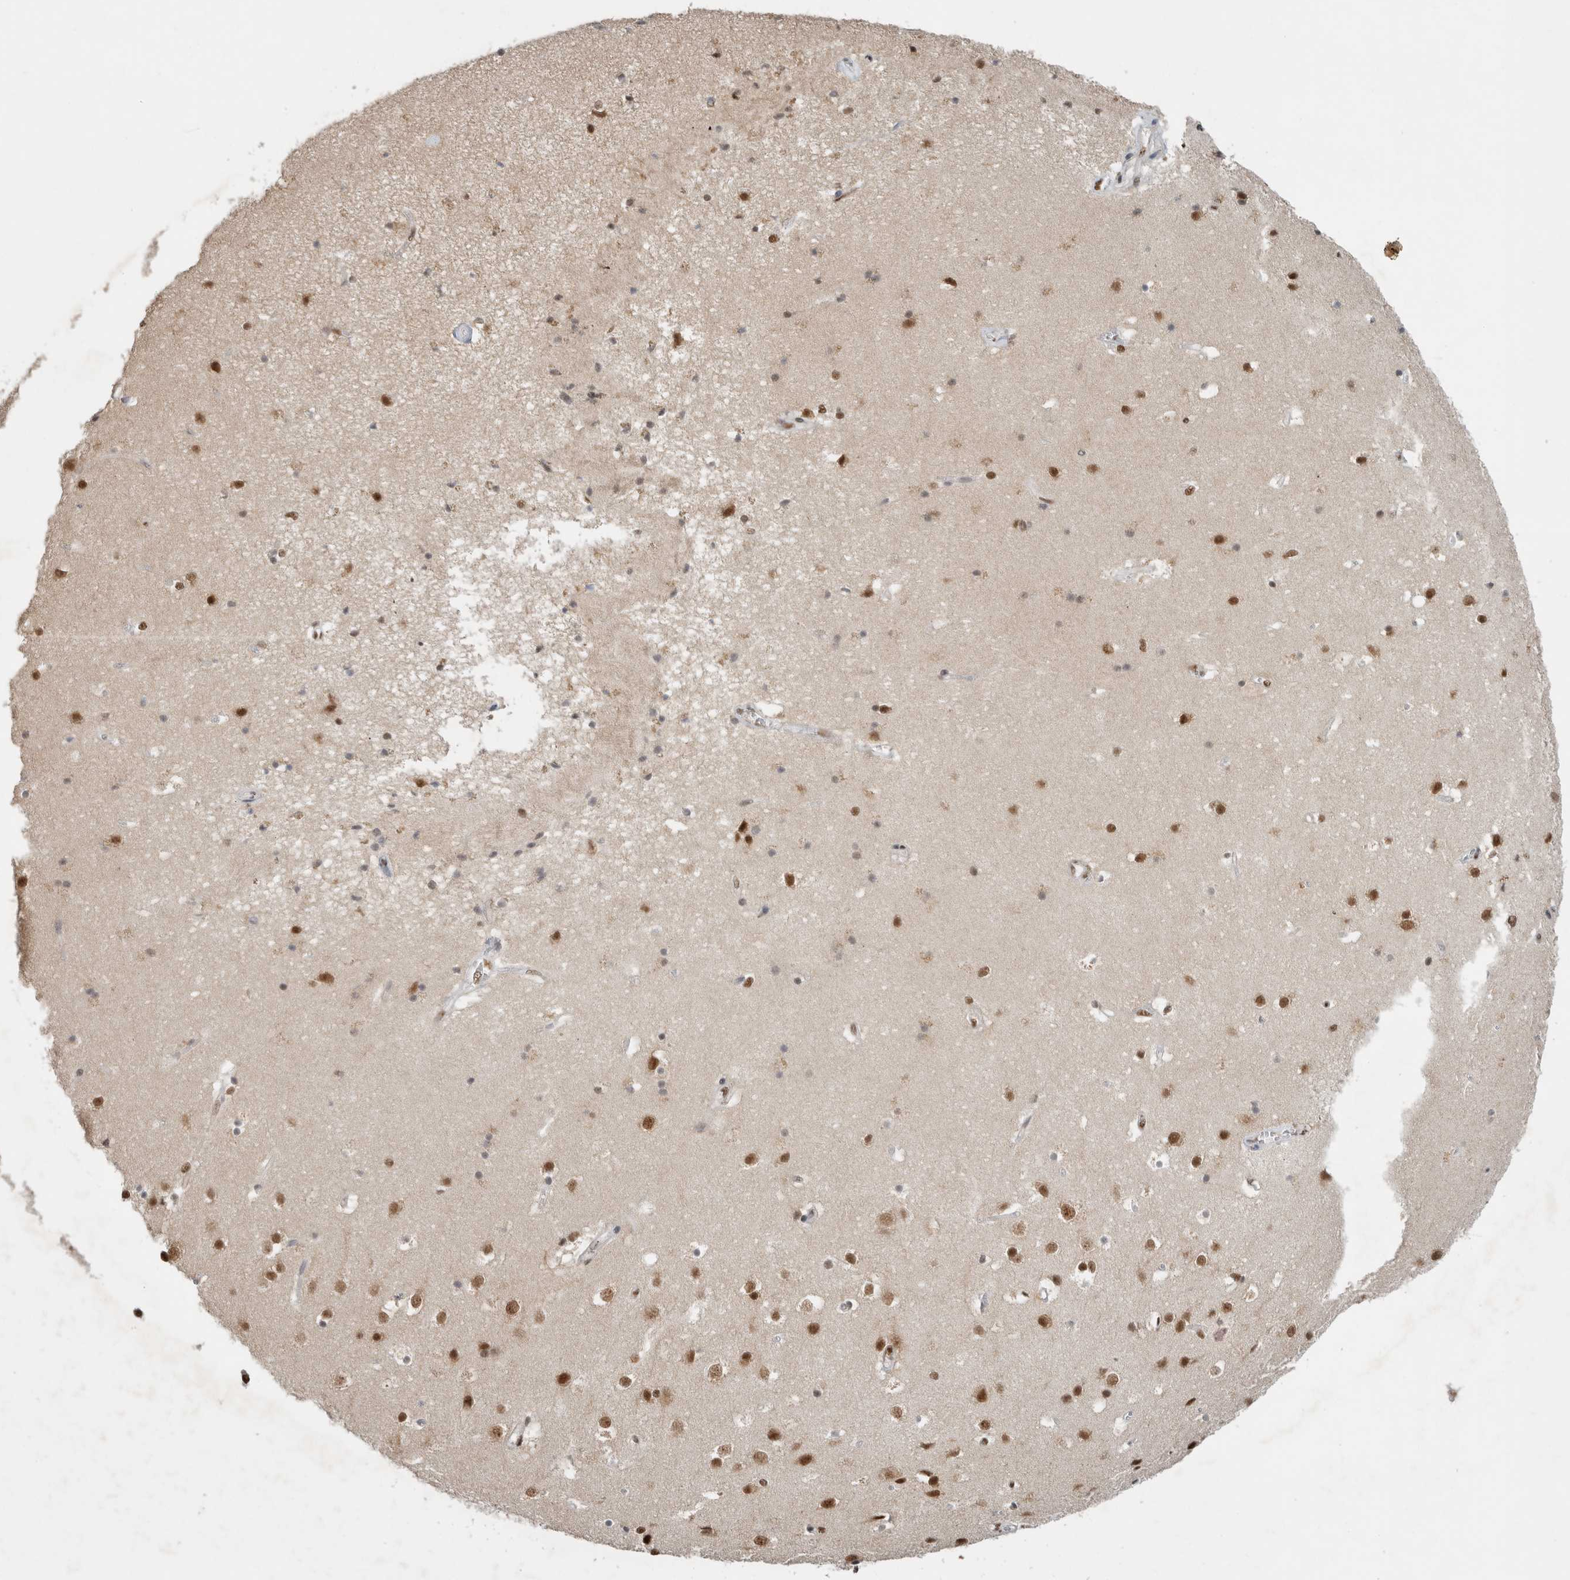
{"staining": {"intensity": "moderate", "quantity": ">75%", "location": "nuclear"}, "tissue": "cerebral cortex", "cell_type": "Endothelial cells", "image_type": "normal", "snomed": [{"axis": "morphology", "description": "Normal tissue, NOS"}, {"axis": "topography", "description": "Cerebral cortex"}], "caption": "IHC of normal cerebral cortex demonstrates medium levels of moderate nuclear positivity in about >75% of endothelial cells.", "gene": "DDX42", "patient": {"sex": "male", "age": 54}}